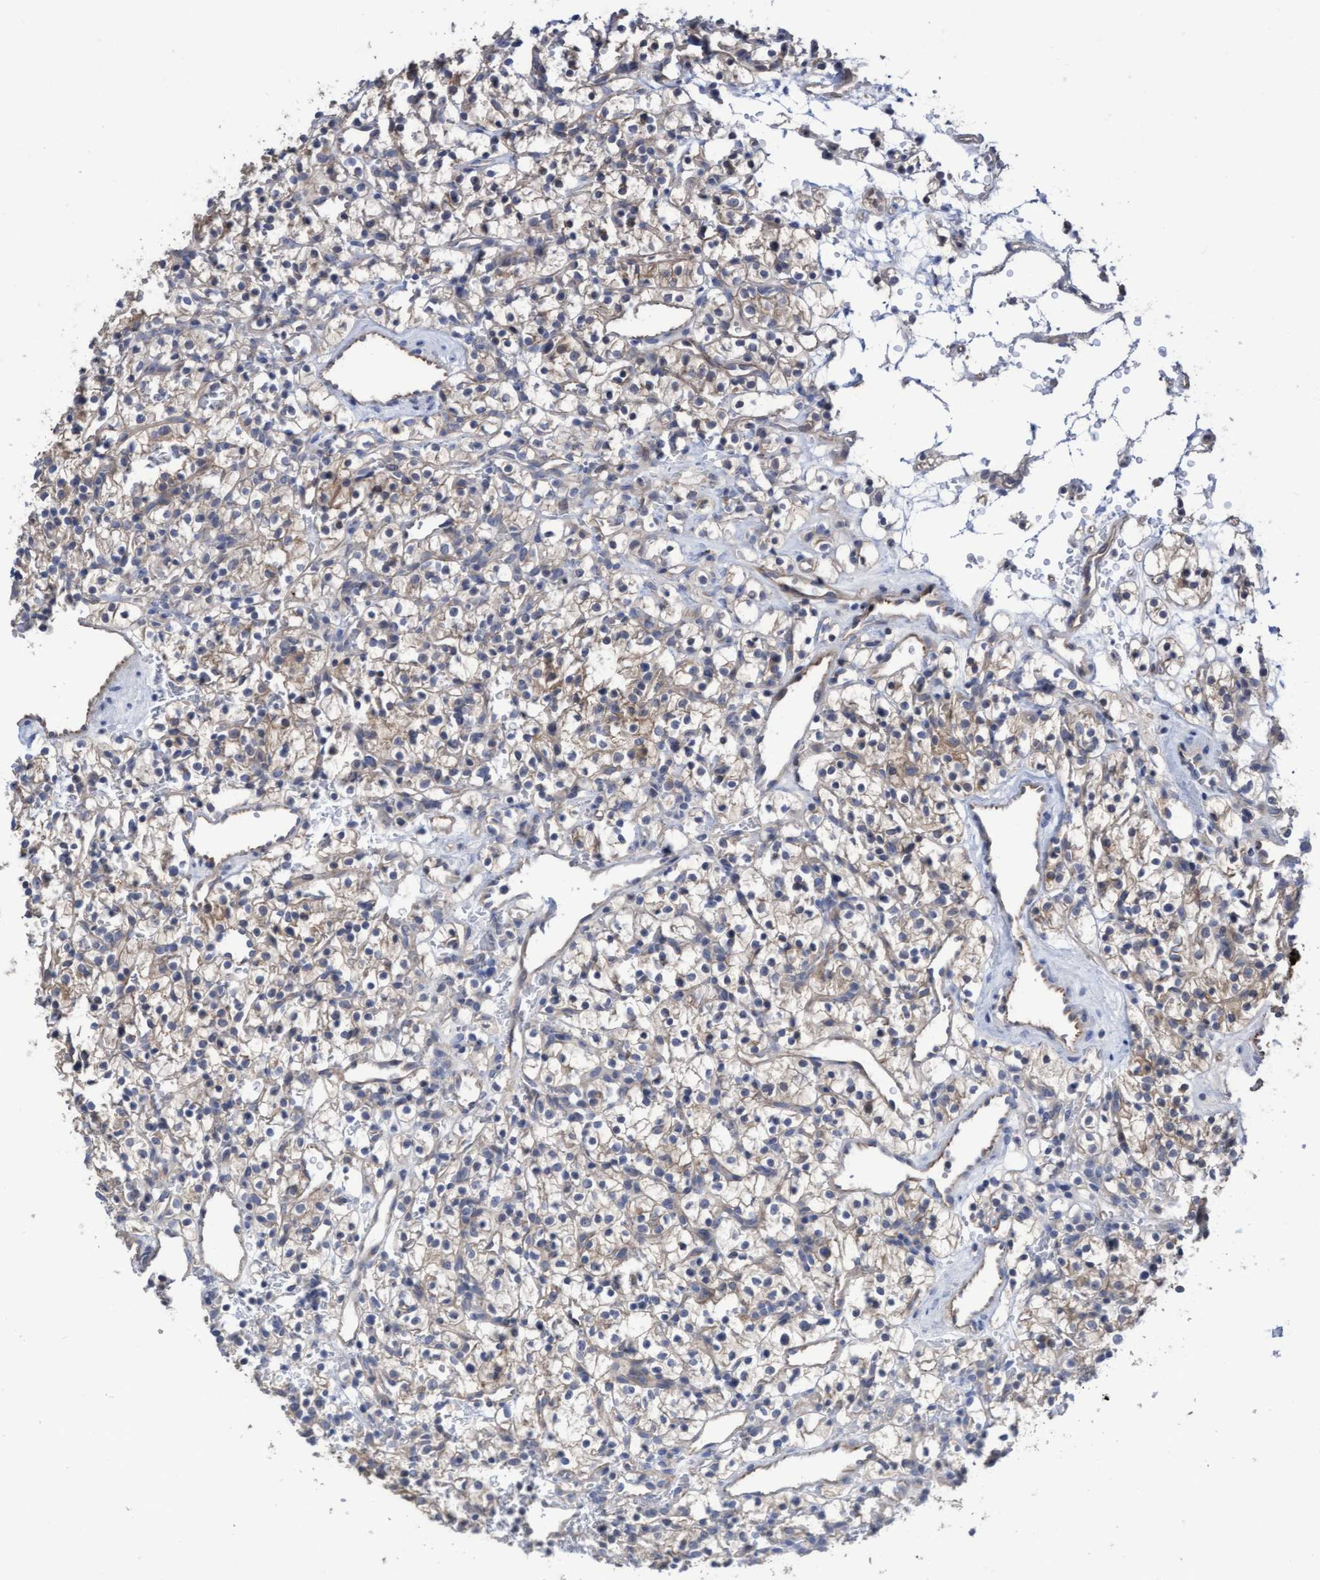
{"staining": {"intensity": "weak", "quantity": "25%-75%", "location": "cytoplasmic/membranous"}, "tissue": "renal cancer", "cell_type": "Tumor cells", "image_type": "cancer", "snomed": [{"axis": "morphology", "description": "Adenocarcinoma, NOS"}, {"axis": "topography", "description": "Kidney"}], "caption": "A brown stain labels weak cytoplasmic/membranous expression of a protein in human renal cancer (adenocarcinoma) tumor cells. The staining is performed using DAB (3,3'-diaminobenzidine) brown chromogen to label protein expression. The nuclei are counter-stained blue using hematoxylin.", "gene": "KRT24", "patient": {"sex": "female", "age": 57}}